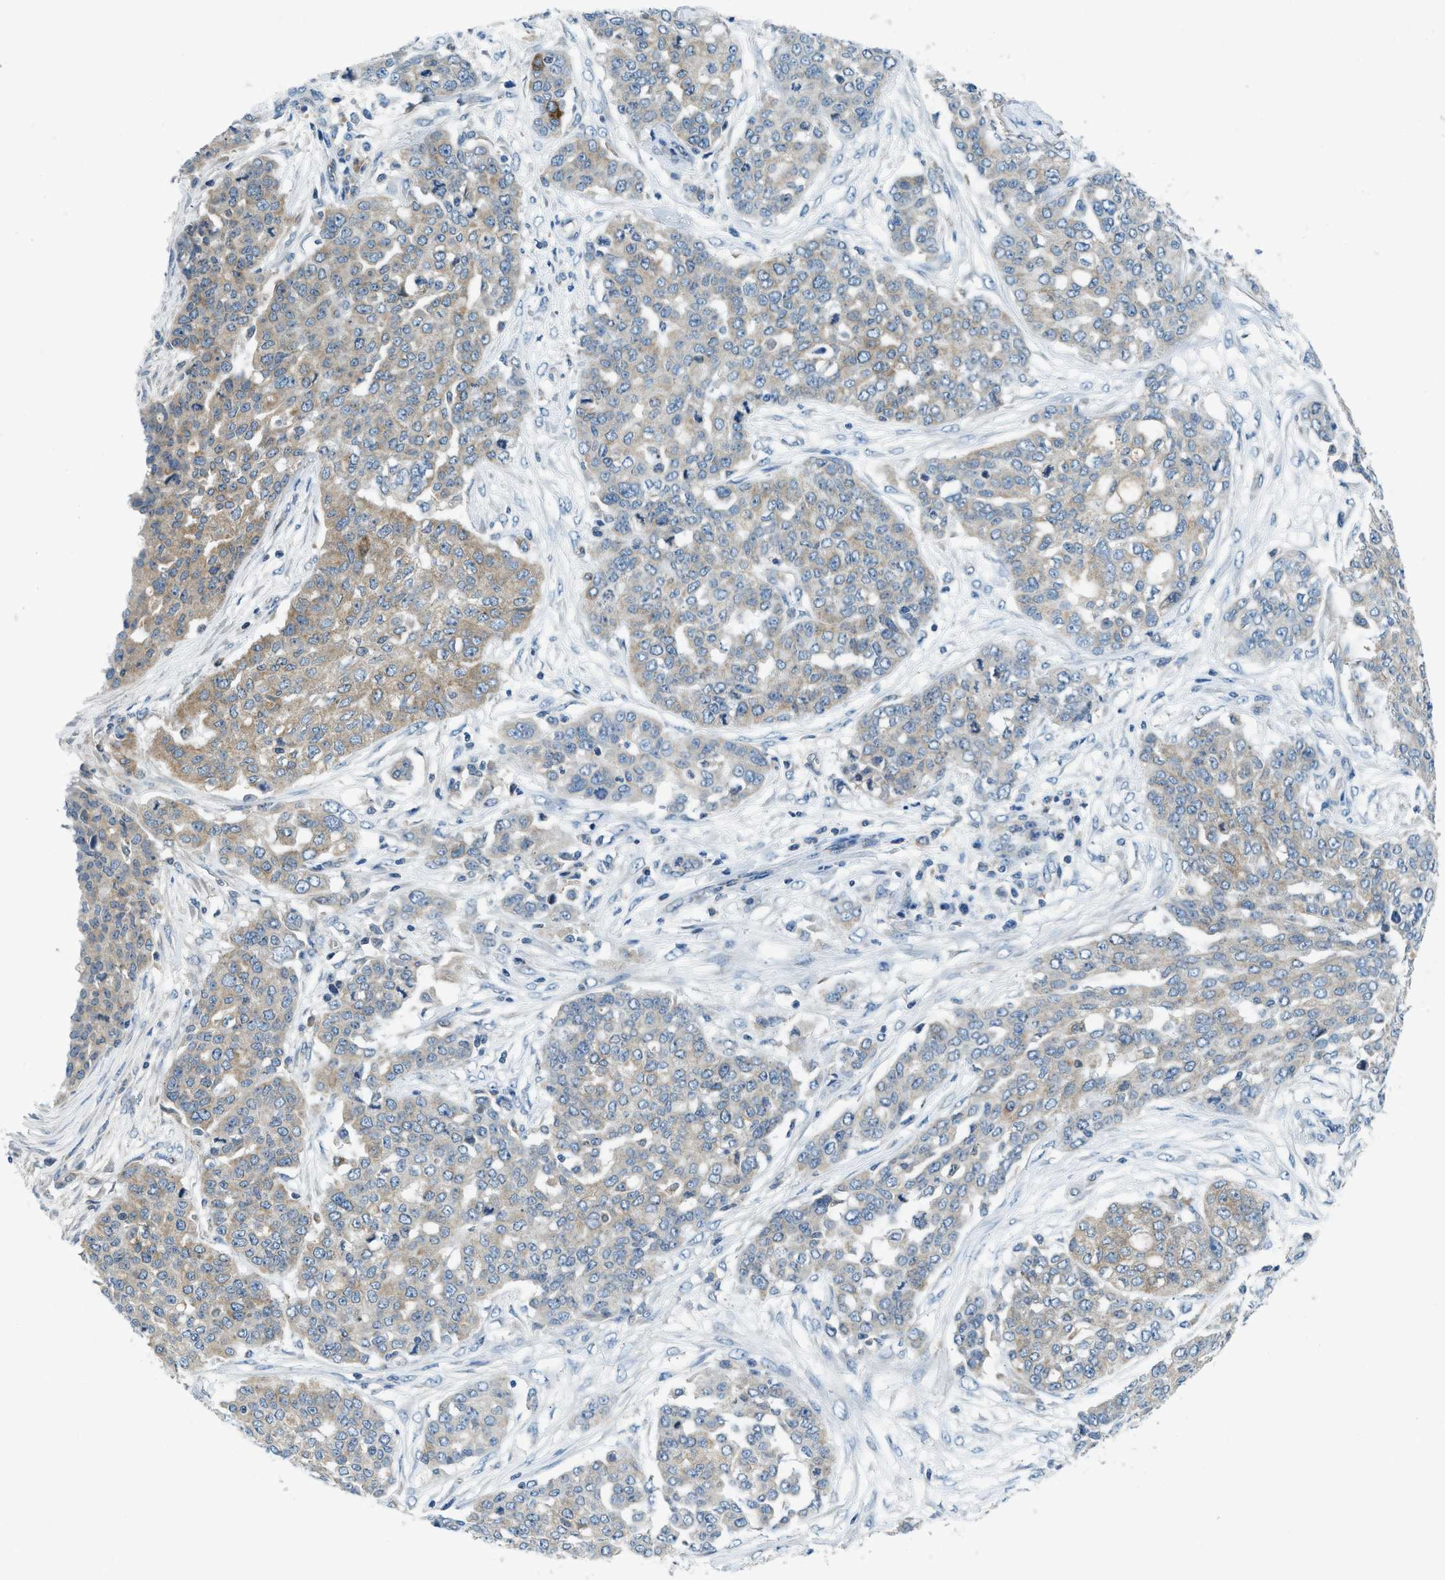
{"staining": {"intensity": "weak", "quantity": ">75%", "location": "cytoplasmic/membranous"}, "tissue": "ovarian cancer", "cell_type": "Tumor cells", "image_type": "cancer", "snomed": [{"axis": "morphology", "description": "Cystadenocarcinoma, serous, NOS"}, {"axis": "topography", "description": "Soft tissue"}, {"axis": "topography", "description": "Ovary"}], "caption": "This is a histology image of IHC staining of ovarian serous cystadenocarcinoma, which shows weak positivity in the cytoplasmic/membranous of tumor cells.", "gene": "BCAP31", "patient": {"sex": "female", "age": 57}}